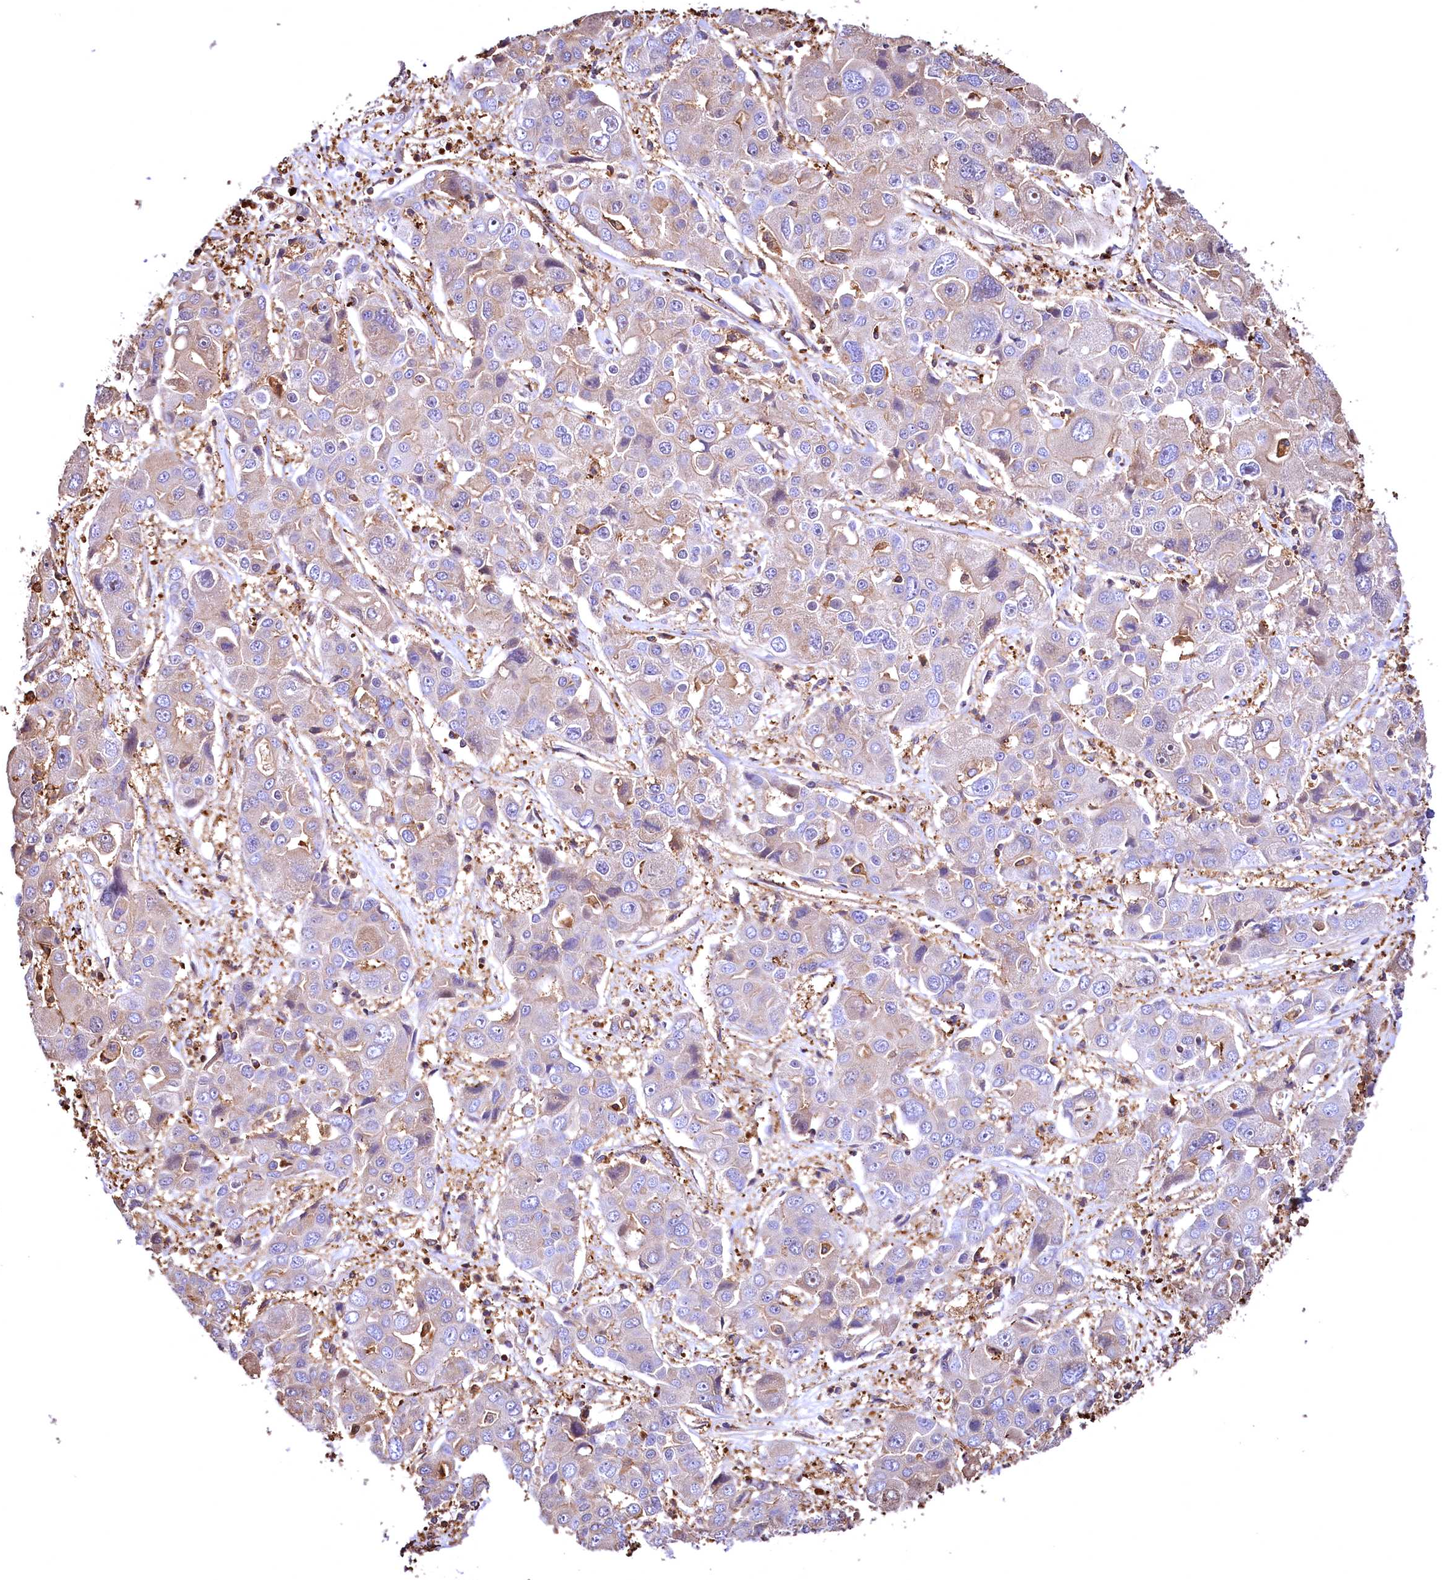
{"staining": {"intensity": "negative", "quantity": "none", "location": "none"}, "tissue": "liver cancer", "cell_type": "Tumor cells", "image_type": "cancer", "snomed": [{"axis": "morphology", "description": "Cholangiocarcinoma"}, {"axis": "topography", "description": "Liver"}], "caption": "IHC photomicrograph of human liver cholangiocarcinoma stained for a protein (brown), which reveals no expression in tumor cells.", "gene": "RARS2", "patient": {"sex": "male", "age": 67}}